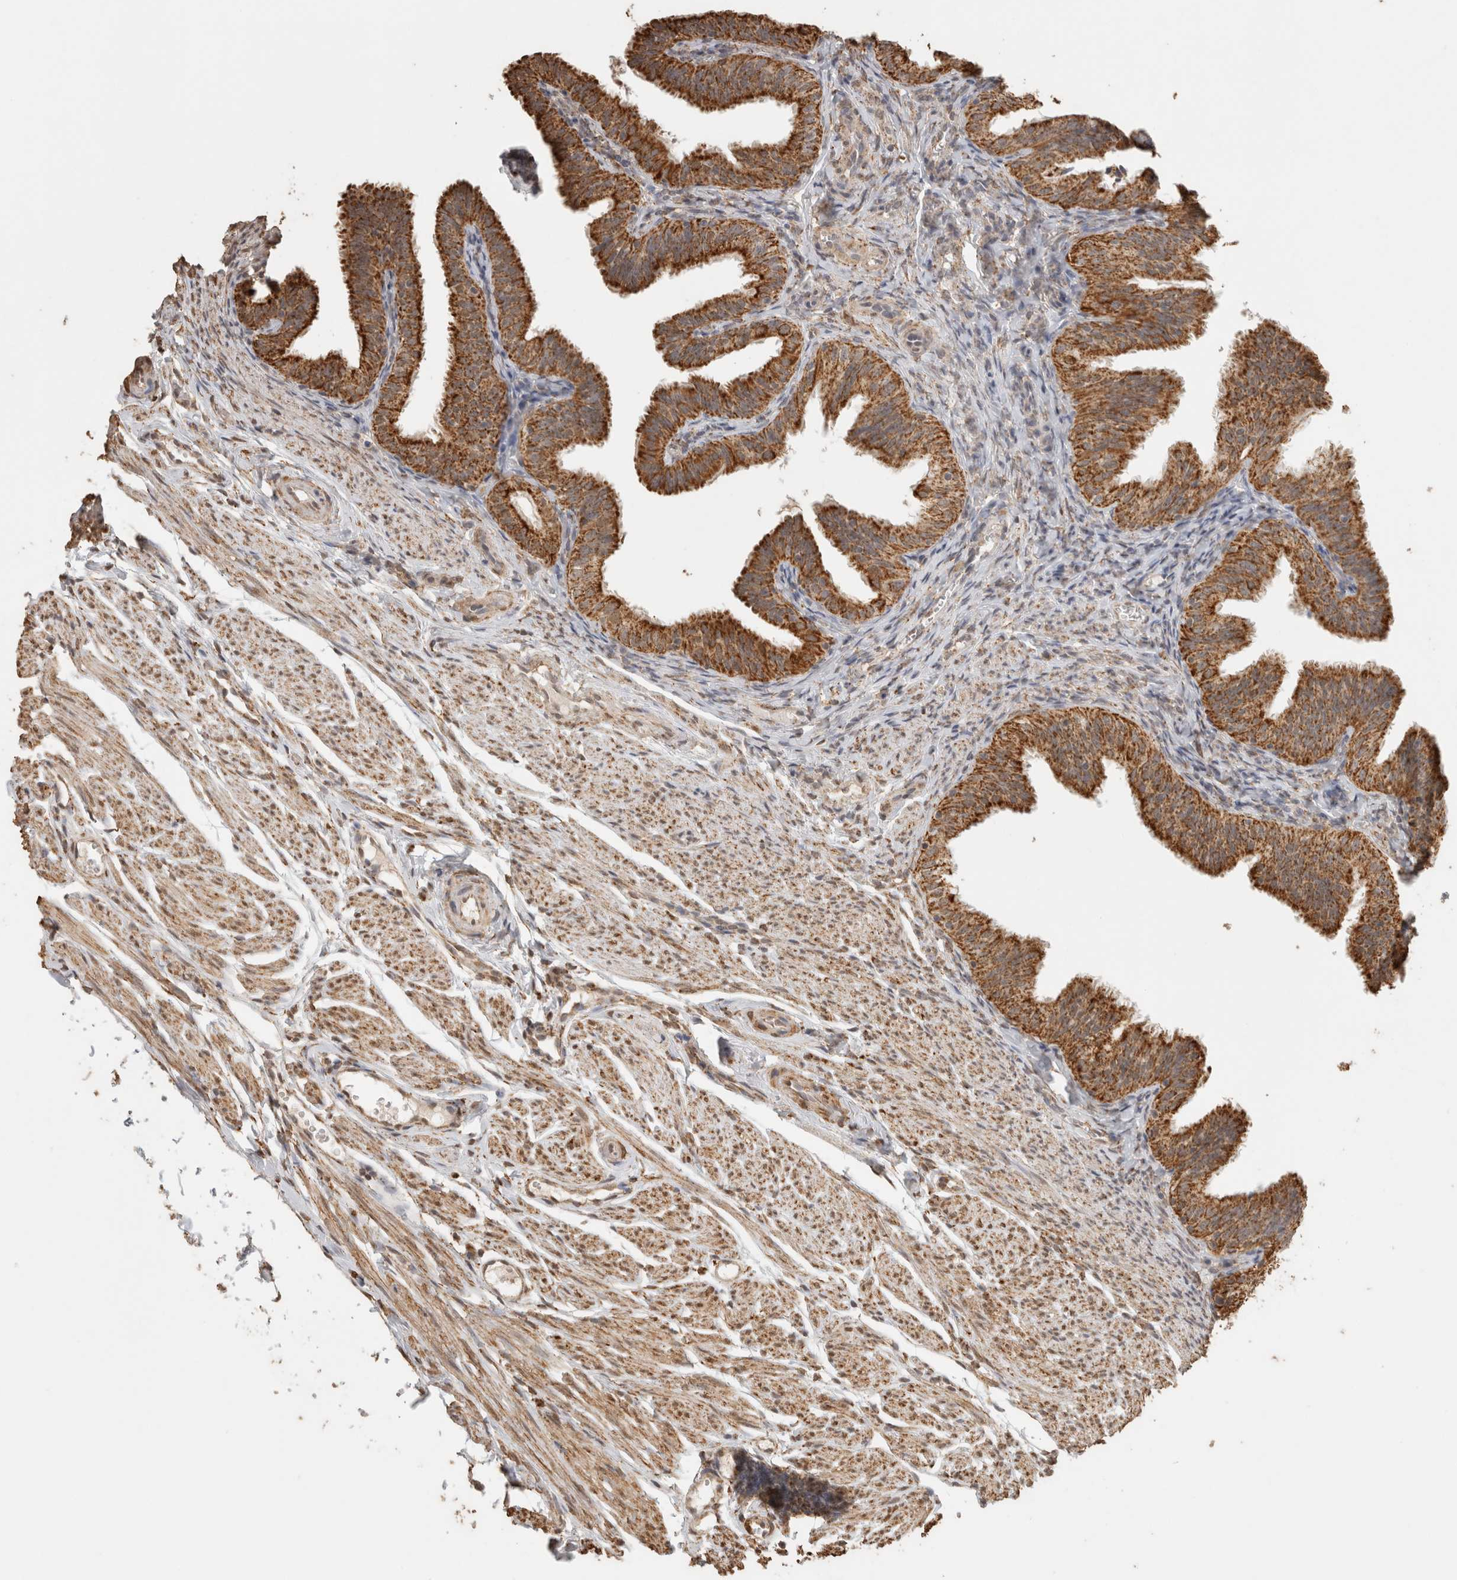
{"staining": {"intensity": "strong", "quantity": ">75%", "location": "cytoplasmic/membranous"}, "tissue": "fallopian tube", "cell_type": "Glandular cells", "image_type": "normal", "snomed": [{"axis": "morphology", "description": "Normal tissue, NOS"}, {"axis": "topography", "description": "Fallopian tube"}], "caption": "Brown immunohistochemical staining in benign human fallopian tube reveals strong cytoplasmic/membranous staining in approximately >75% of glandular cells.", "gene": "BNIP3L", "patient": {"sex": "female", "age": 35}}